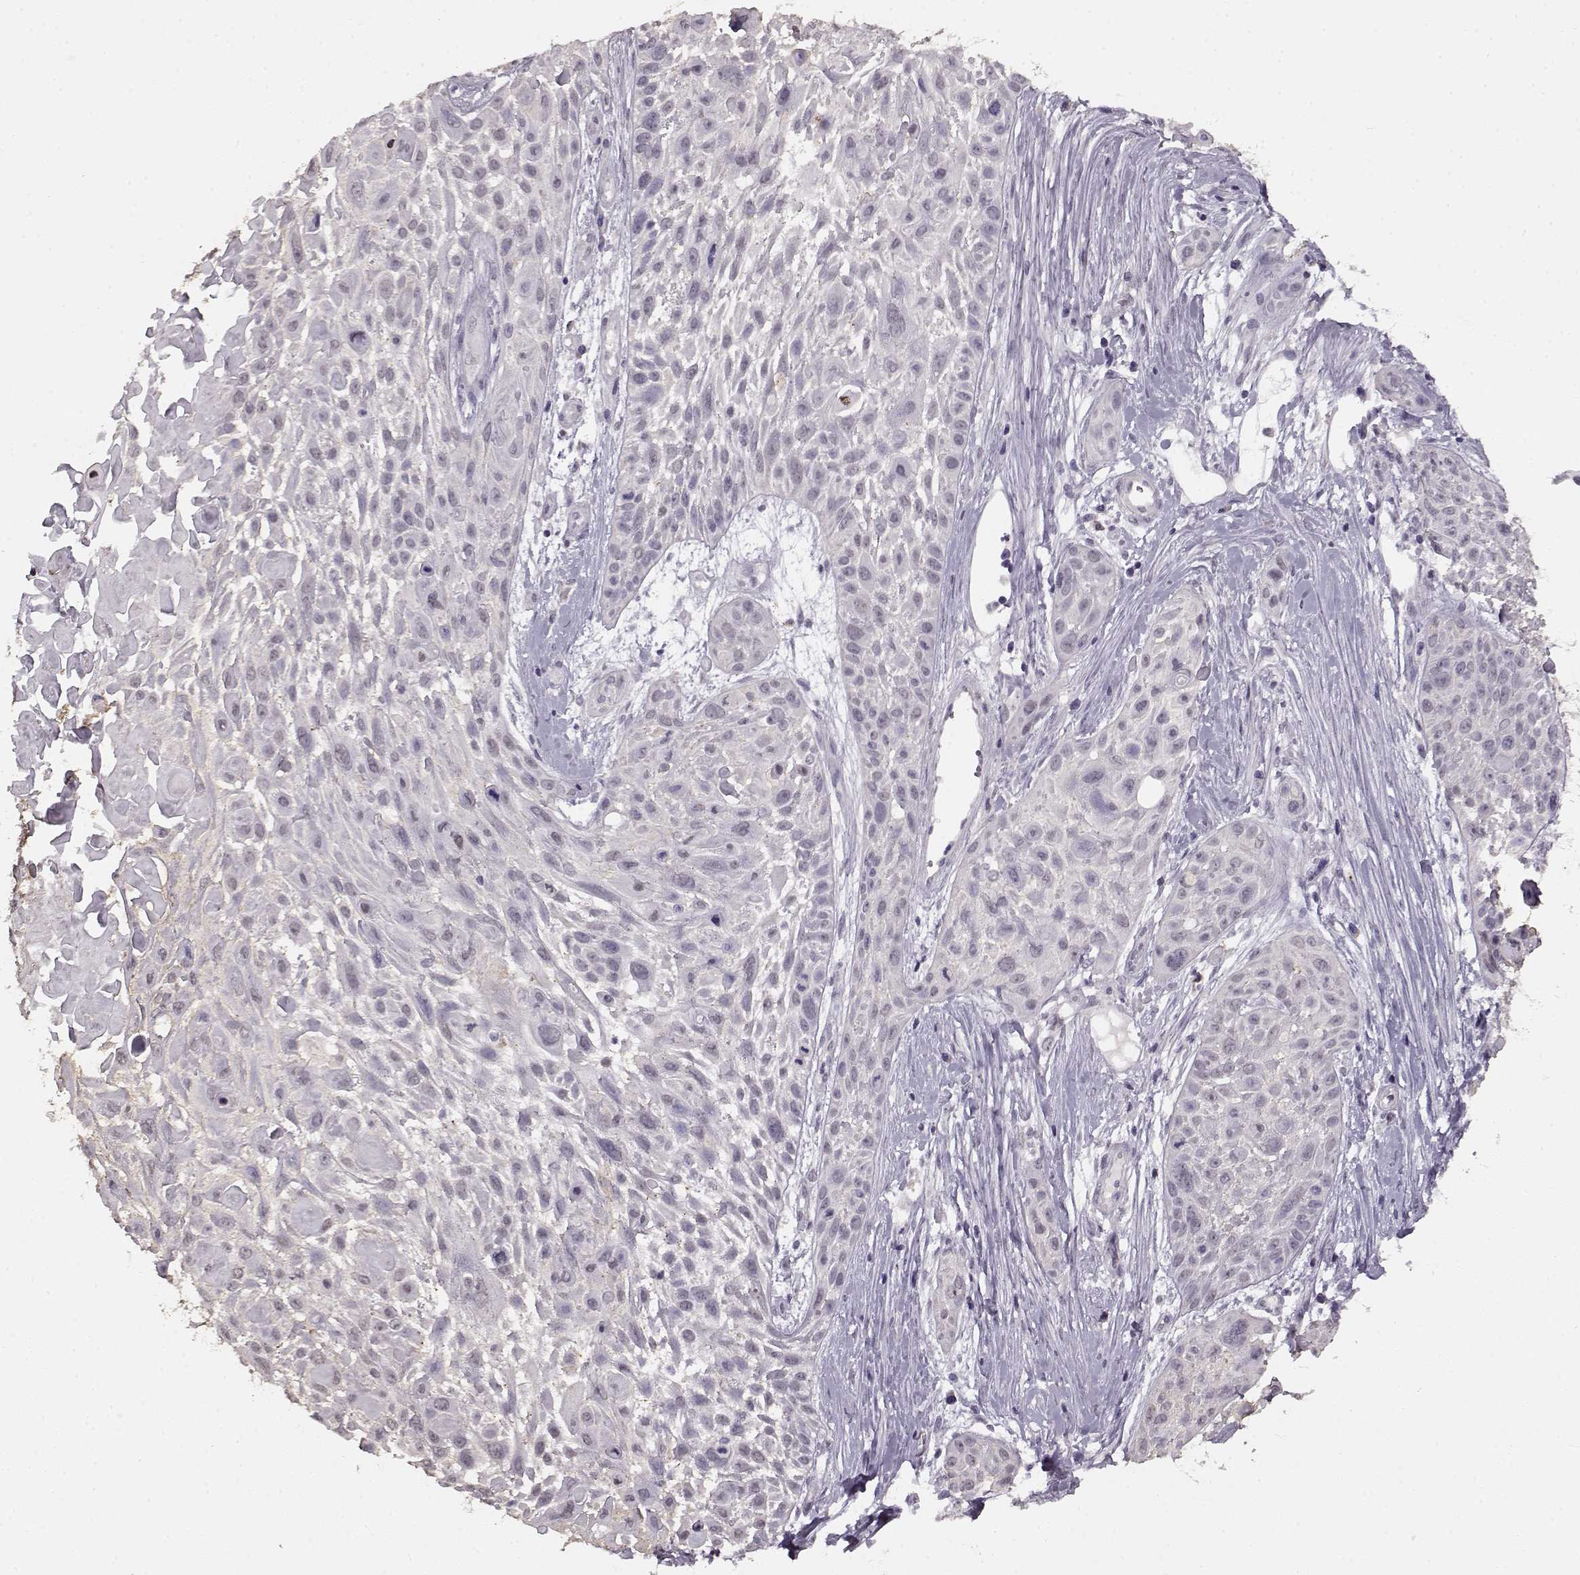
{"staining": {"intensity": "negative", "quantity": "none", "location": "none"}, "tissue": "skin cancer", "cell_type": "Tumor cells", "image_type": "cancer", "snomed": [{"axis": "morphology", "description": "Squamous cell carcinoma, NOS"}, {"axis": "topography", "description": "Skin"}, {"axis": "topography", "description": "Anal"}], "caption": "The micrograph demonstrates no significant positivity in tumor cells of skin squamous cell carcinoma.", "gene": "RP1L1", "patient": {"sex": "female", "age": 75}}